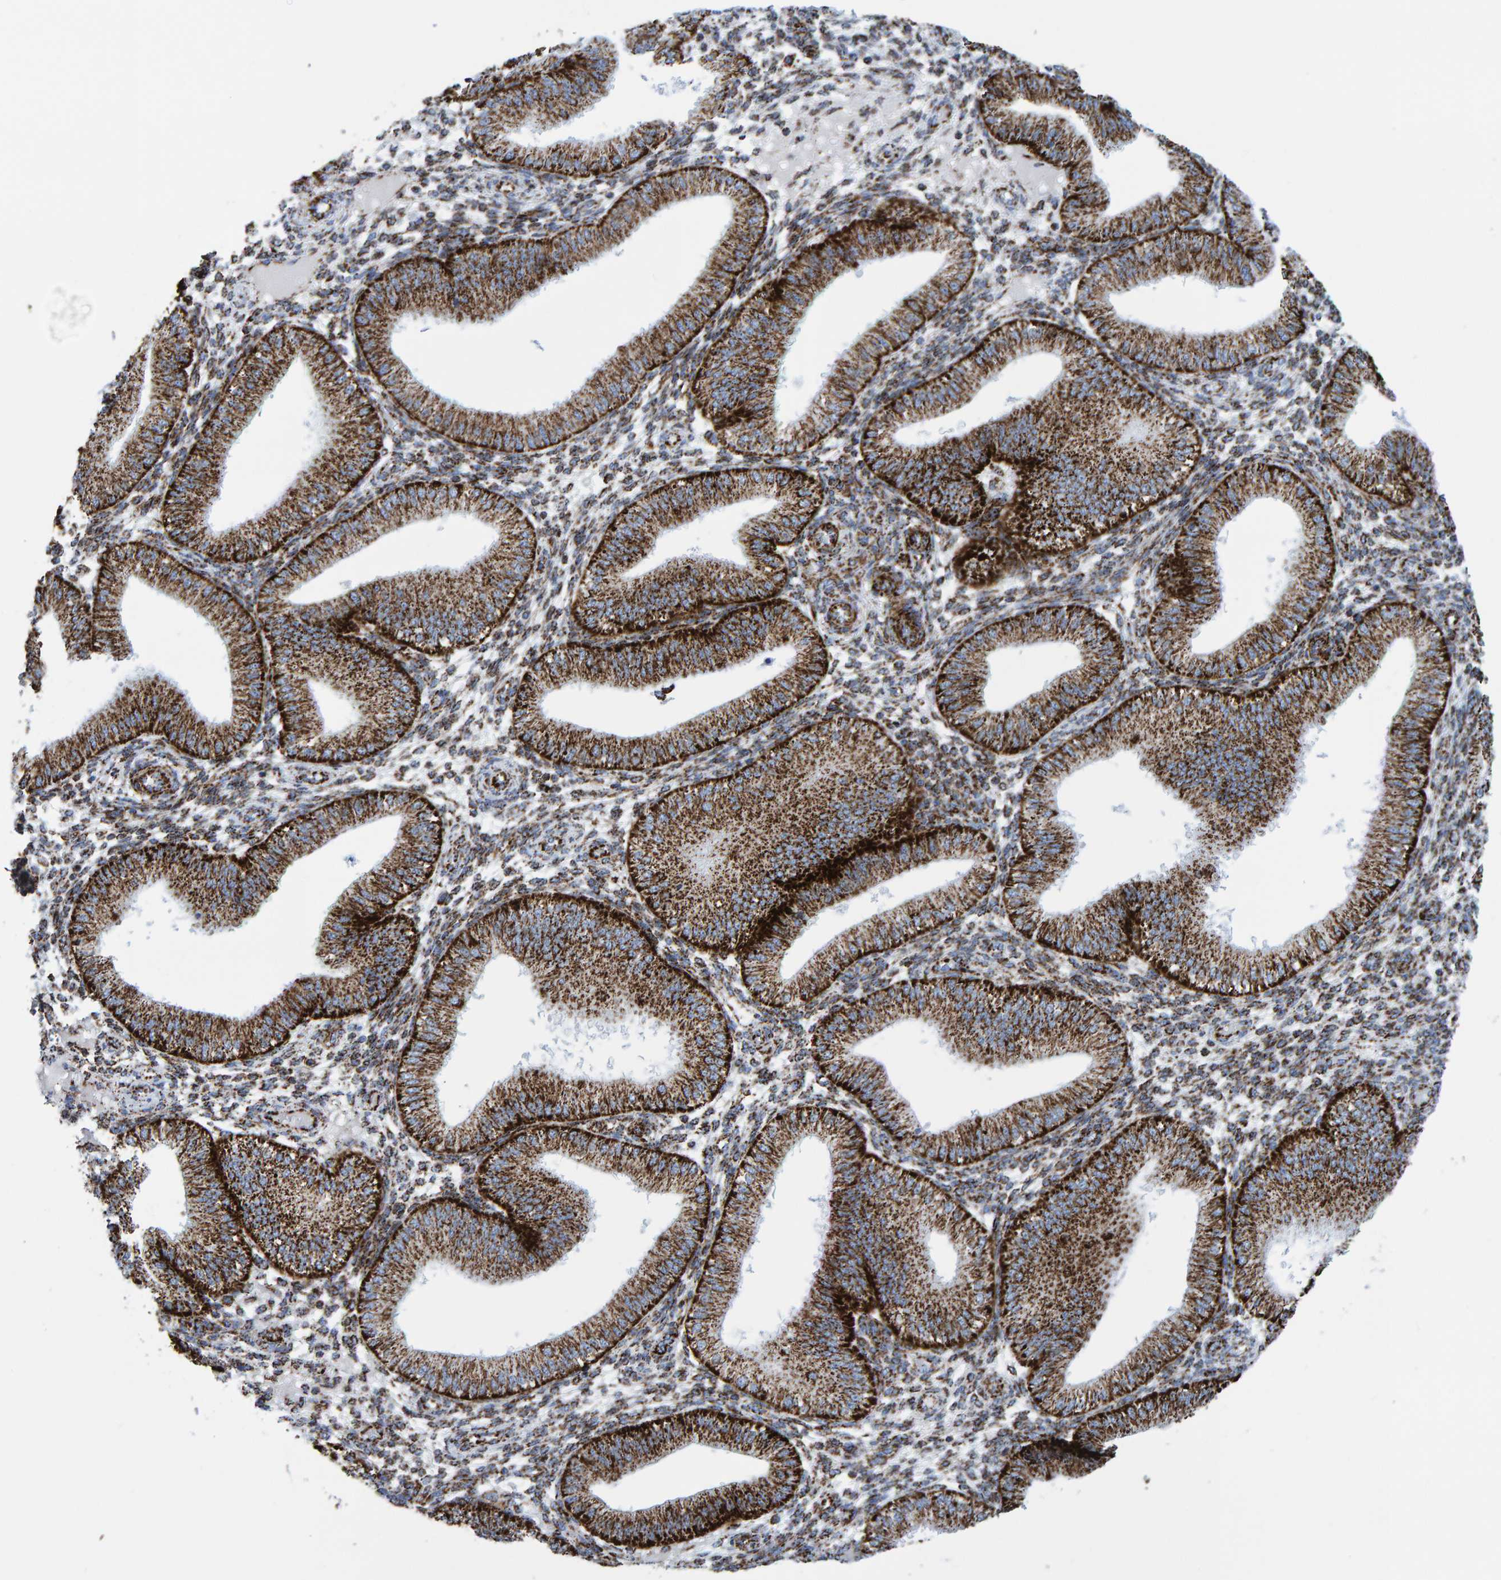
{"staining": {"intensity": "strong", "quantity": "25%-75%", "location": "cytoplasmic/membranous"}, "tissue": "endometrium", "cell_type": "Cells in endometrial stroma", "image_type": "normal", "snomed": [{"axis": "morphology", "description": "Normal tissue, NOS"}, {"axis": "topography", "description": "Endometrium"}], "caption": "An immunohistochemistry micrograph of benign tissue is shown. Protein staining in brown shows strong cytoplasmic/membranous positivity in endometrium within cells in endometrial stroma.", "gene": "ENSG00000262660", "patient": {"sex": "female", "age": 39}}